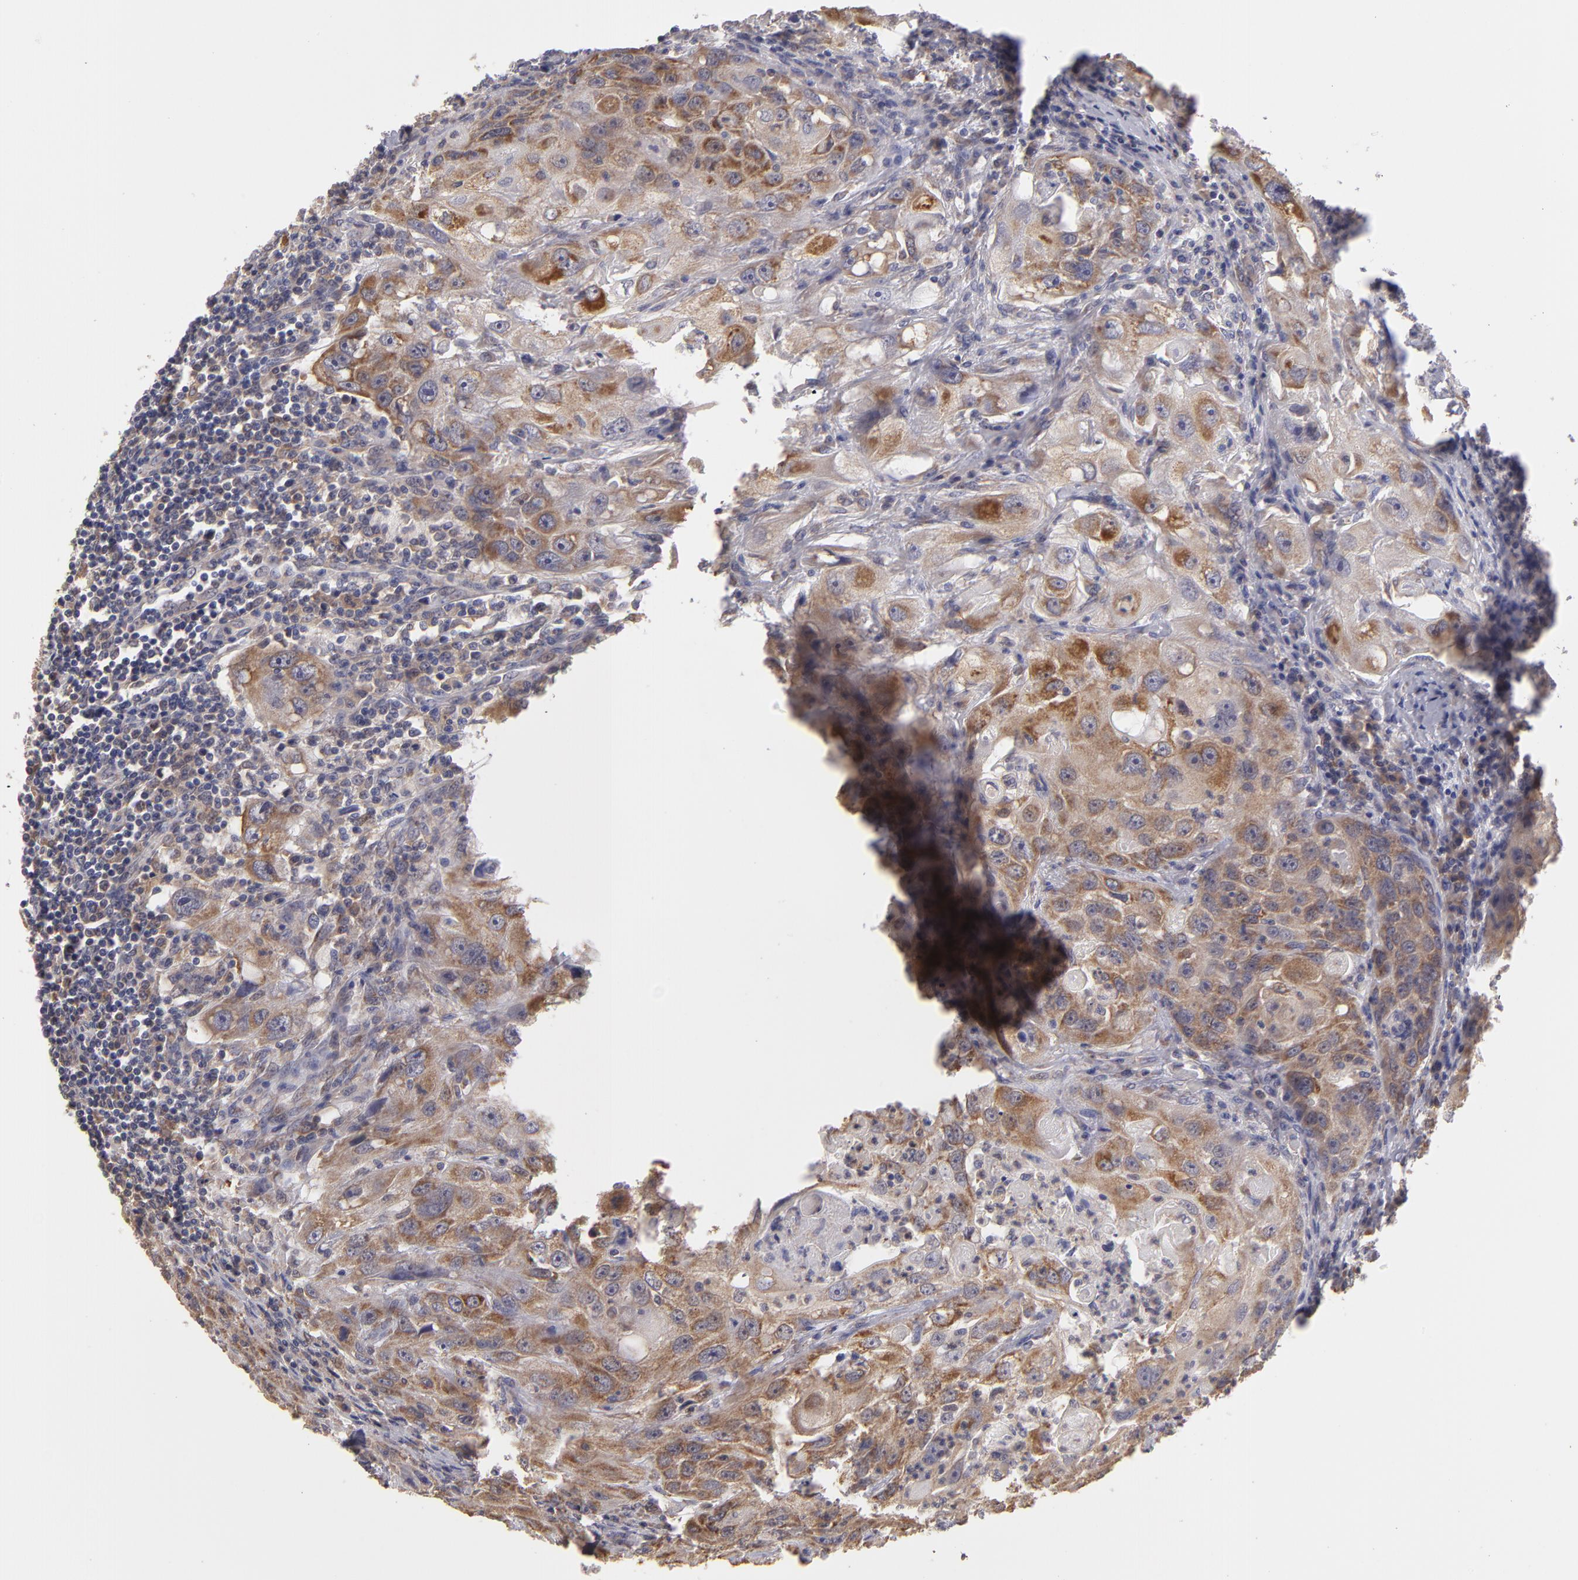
{"staining": {"intensity": "moderate", "quantity": ">75%", "location": "cytoplasmic/membranous"}, "tissue": "head and neck cancer", "cell_type": "Tumor cells", "image_type": "cancer", "snomed": [{"axis": "morphology", "description": "Squamous cell carcinoma, NOS"}, {"axis": "topography", "description": "Head-Neck"}], "caption": "Protein staining by IHC shows moderate cytoplasmic/membranous expression in about >75% of tumor cells in head and neck cancer.", "gene": "MTHFD1", "patient": {"sex": "male", "age": 64}}